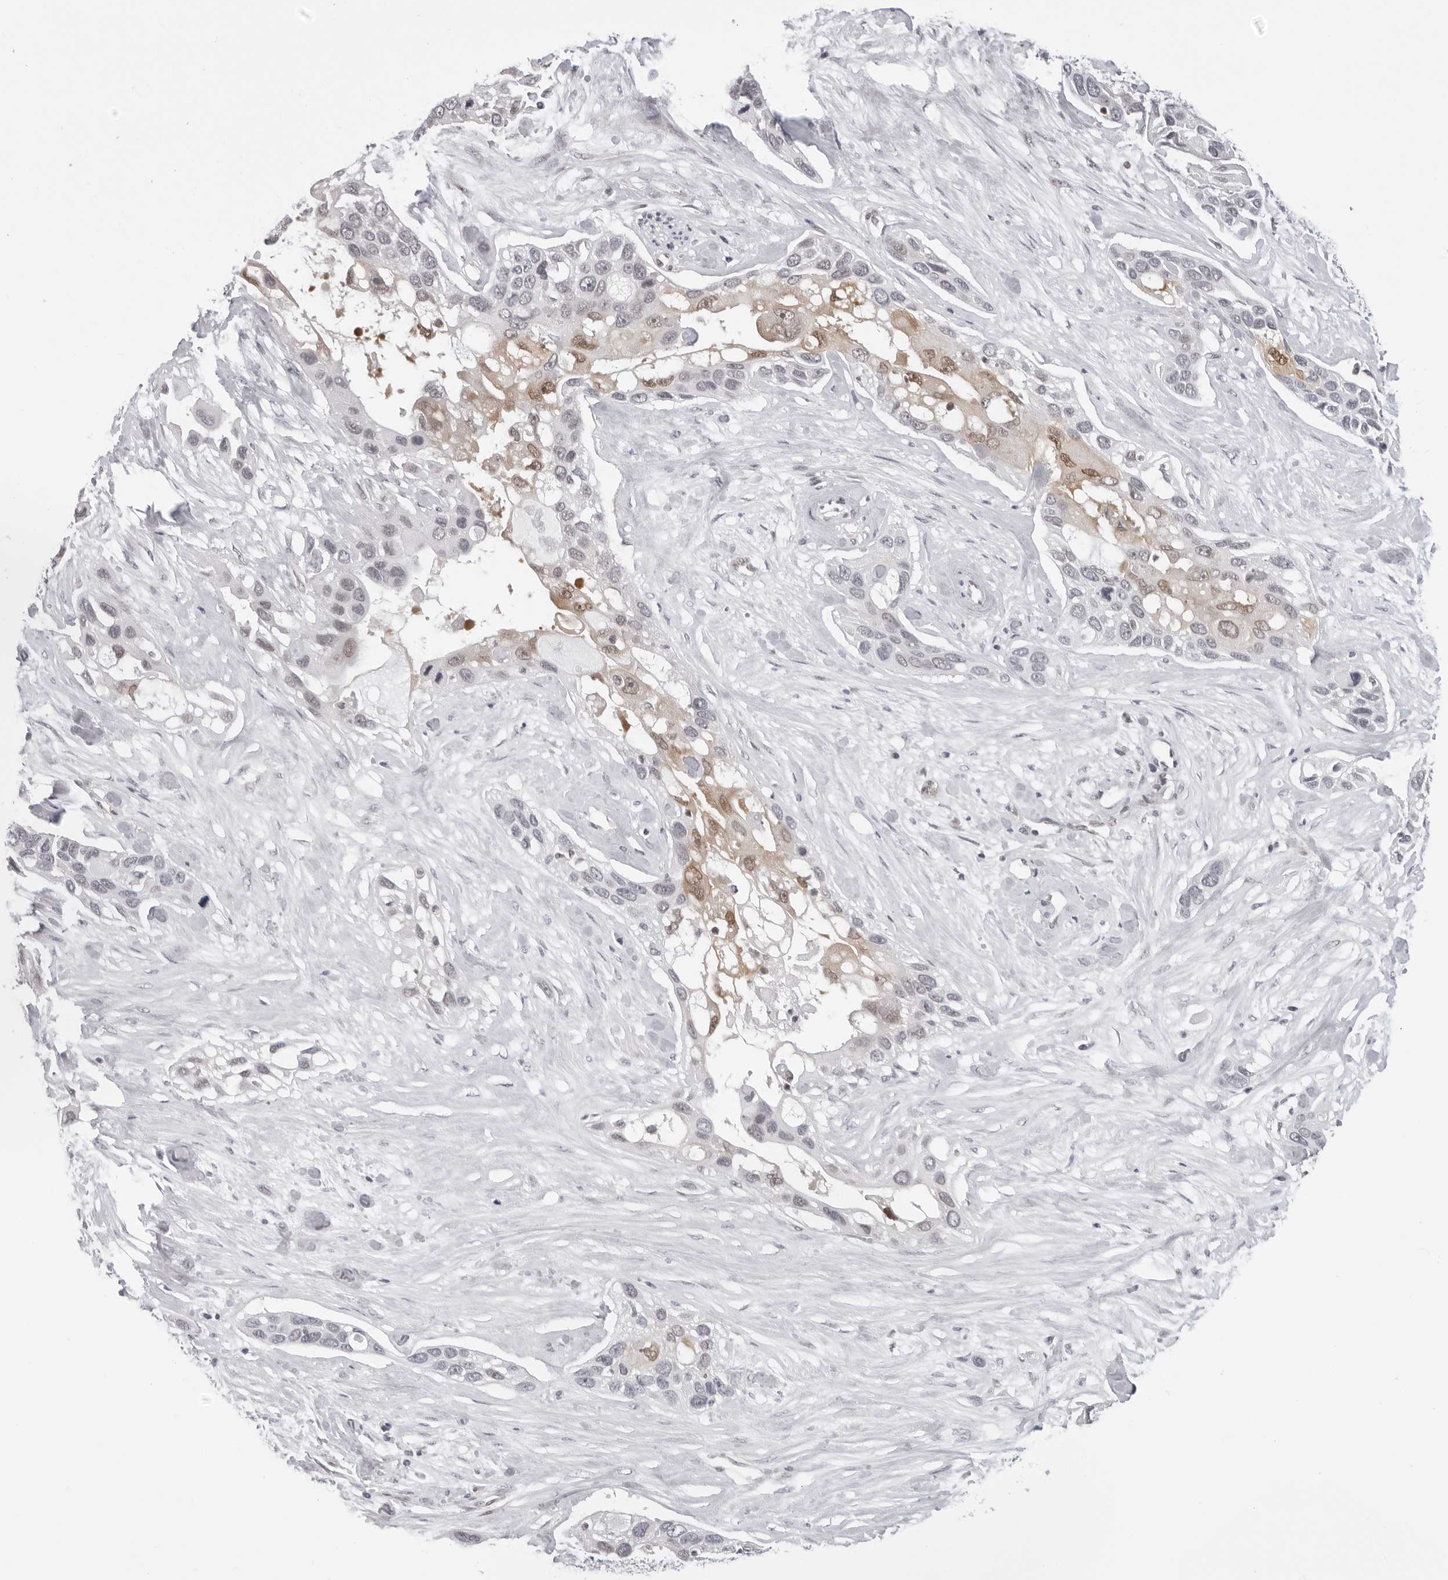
{"staining": {"intensity": "moderate", "quantity": "<25%", "location": "nuclear"}, "tissue": "pancreatic cancer", "cell_type": "Tumor cells", "image_type": "cancer", "snomed": [{"axis": "morphology", "description": "Adenocarcinoma, NOS"}, {"axis": "topography", "description": "Pancreas"}], "caption": "A histopathology image showing moderate nuclear staining in approximately <25% of tumor cells in pancreatic adenocarcinoma, as visualized by brown immunohistochemical staining.", "gene": "CASP7", "patient": {"sex": "female", "age": 60}}